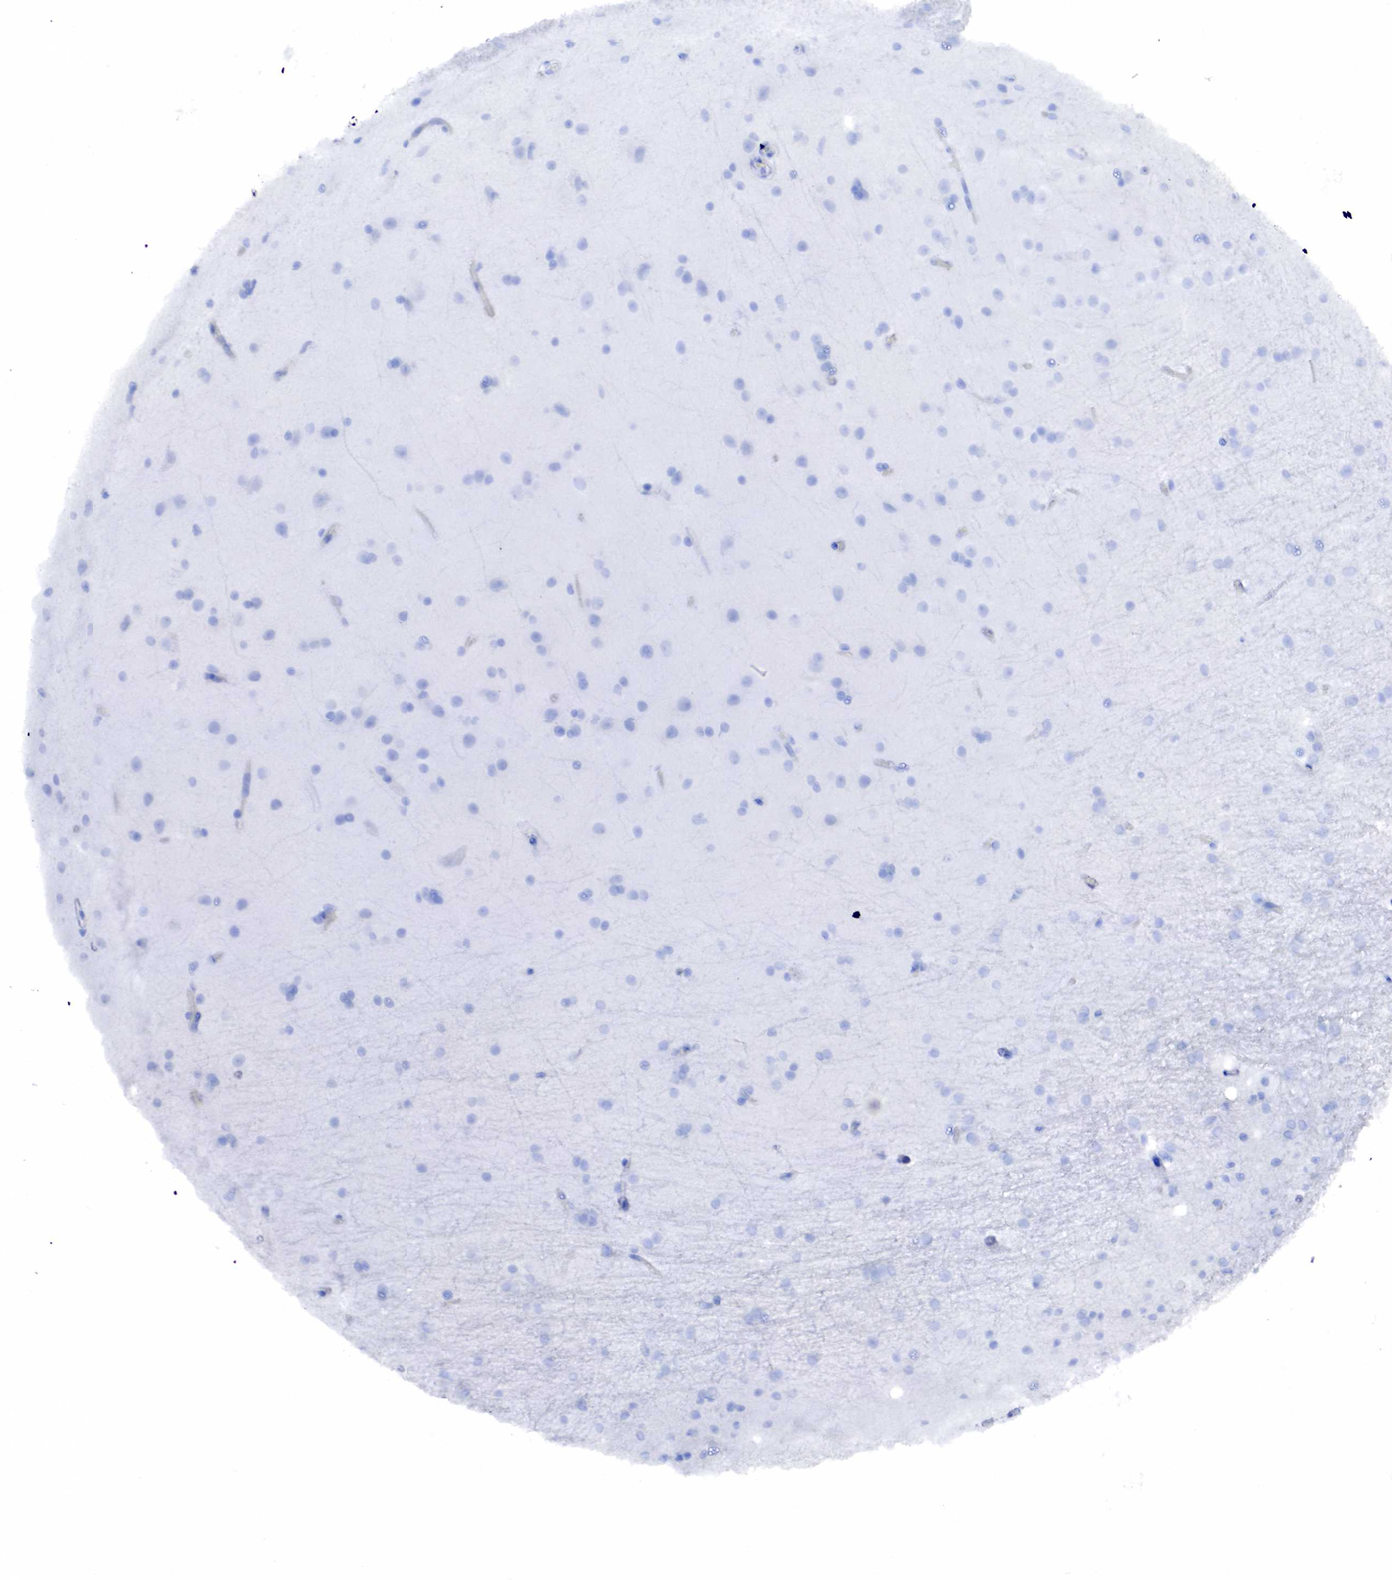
{"staining": {"intensity": "negative", "quantity": "none", "location": "none"}, "tissue": "cerebral cortex", "cell_type": "Endothelial cells", "image_type": "normal", "snomed": [{"axis": "morphology", "description": "Normal tissue, NOS"}, {"axis": "topography", "description": "Cerebral cortex"}, {"axis": "topography", "description": "Hippocampus"}], "caption": "Immunohistochemistry (IHC) image of unremarkable cerebral cortex: human cerebral cortex stained with DAB reveals no significant protein expression in endothelial cells.", "gene": "KRT19", "patient": {"sex": "female", "age": 19}}